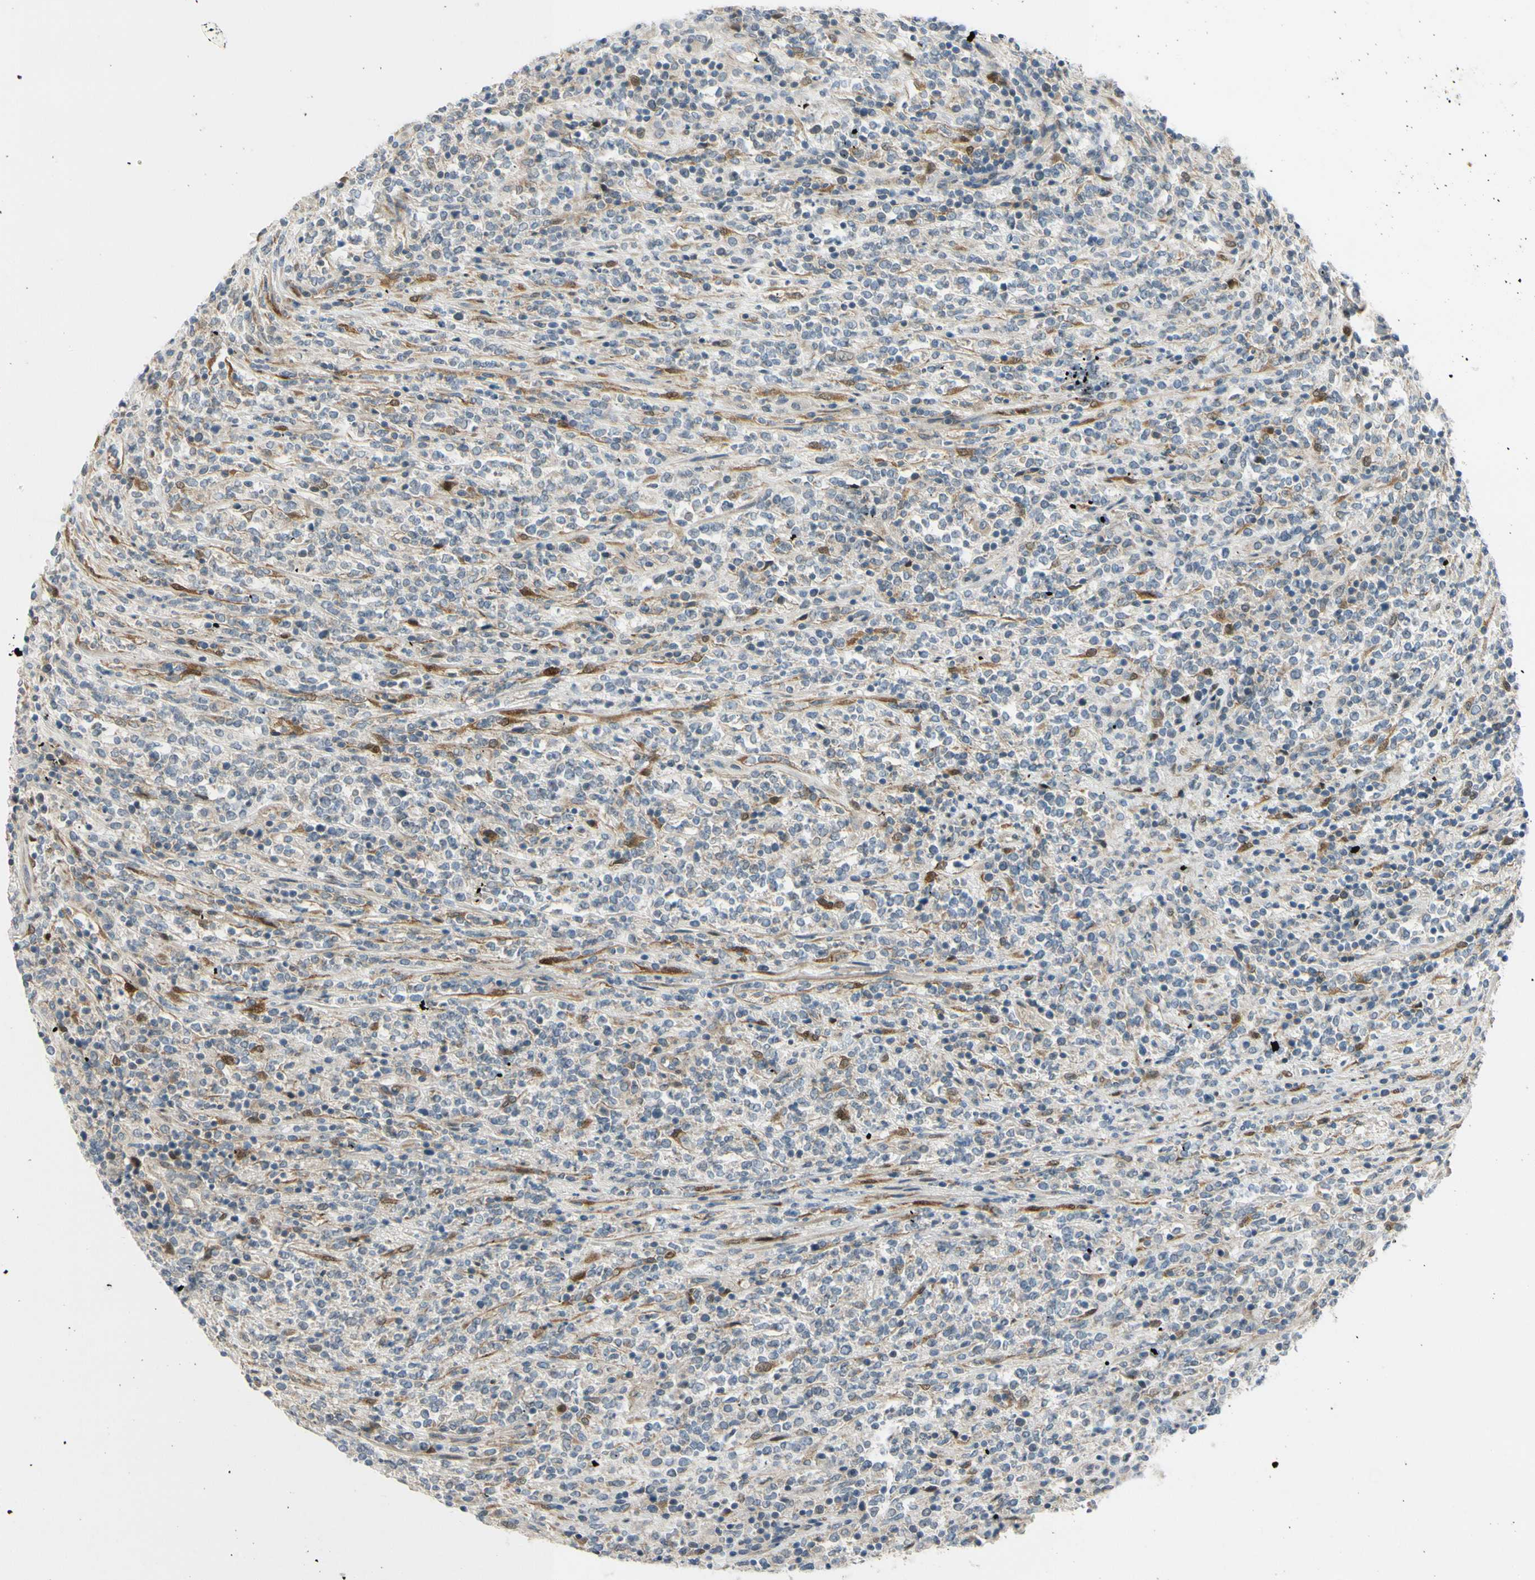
{"staining": {"intensity": "weak", "quantity": "<25%", "location": "nuclear"}, "tissue": "lymphoma", "cell_type": "Tumor cells", "image_type": "cancer", "snomed": [{"axis": "morphology", "description": "Malignant lymphoma, non-Hodgkin's type, High grade"}, {"axis": "topography", "description": "Soft tissue"}], "caption": "Immunohistochemistry (IHC) histopathology image of lymphoma stained for a protein (brown), which demonstrates no staining in tumor cells. (DAB (3,3'-diaminobenzidine) immunohistochemistry (IHC) with hematoxylin counter stain).", "gene": "FHL2", "patient": {"sex": "male", "age": 18}}